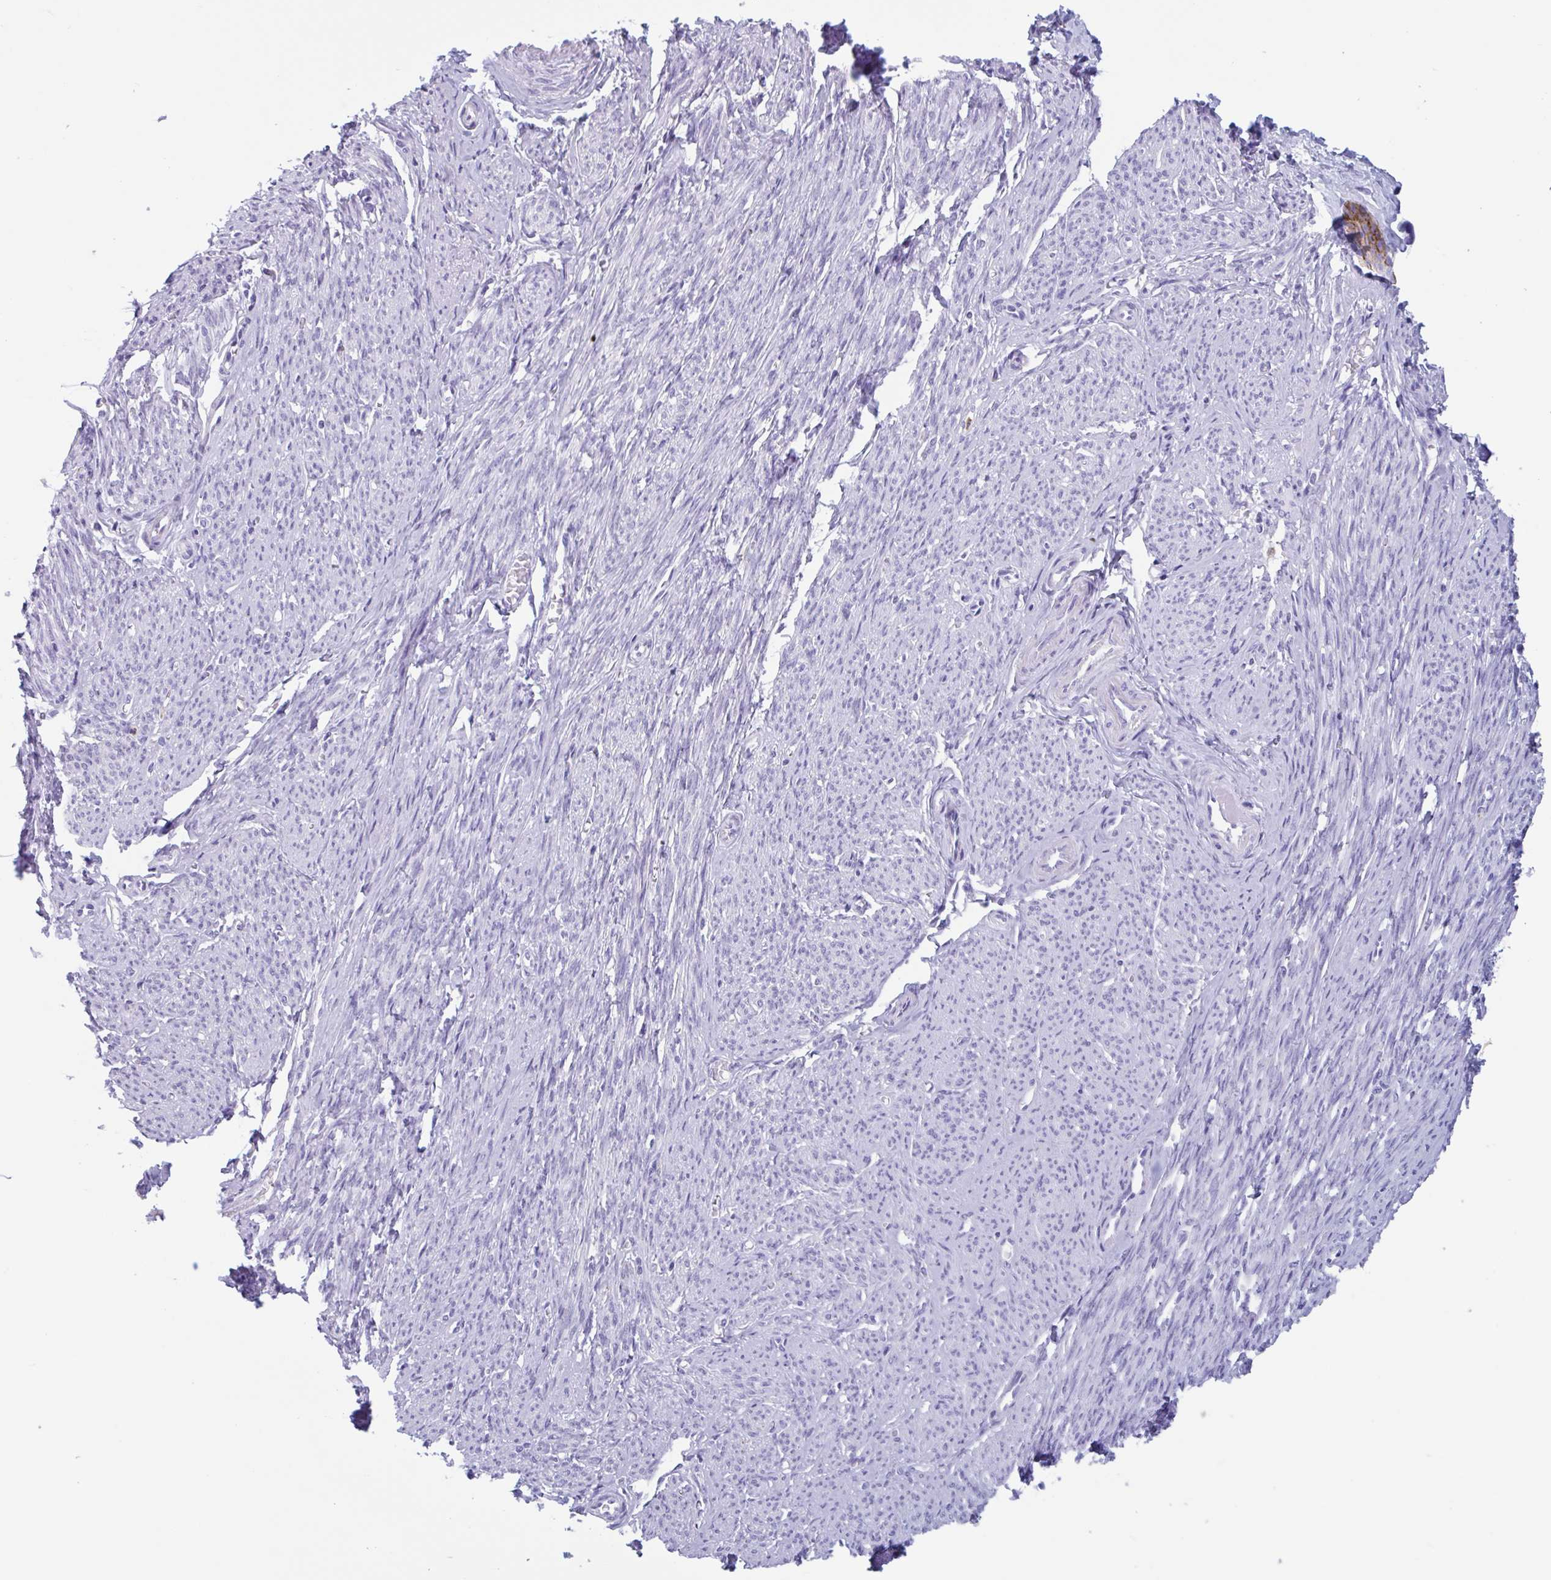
{"staining": {"intensity": "negative", "quantity": "none", "location": "none"}, "tissue": "smooth muscle", "cell_type": "Smooth muscle cells", "image_type": "normal", "snomed": [{"axis": "morphology", "description": "Normal tissue, NOS"}, {"axis": "topography", "description": "Smooth muscle"}], "caption": "Immunohistochemistry of normal human smooth muscle exhibits no expression in smooth muscle cells. Nuclei are stained in blue.", "gene": "DTWD2", "patient": {"sex": "female", "age": 65}}